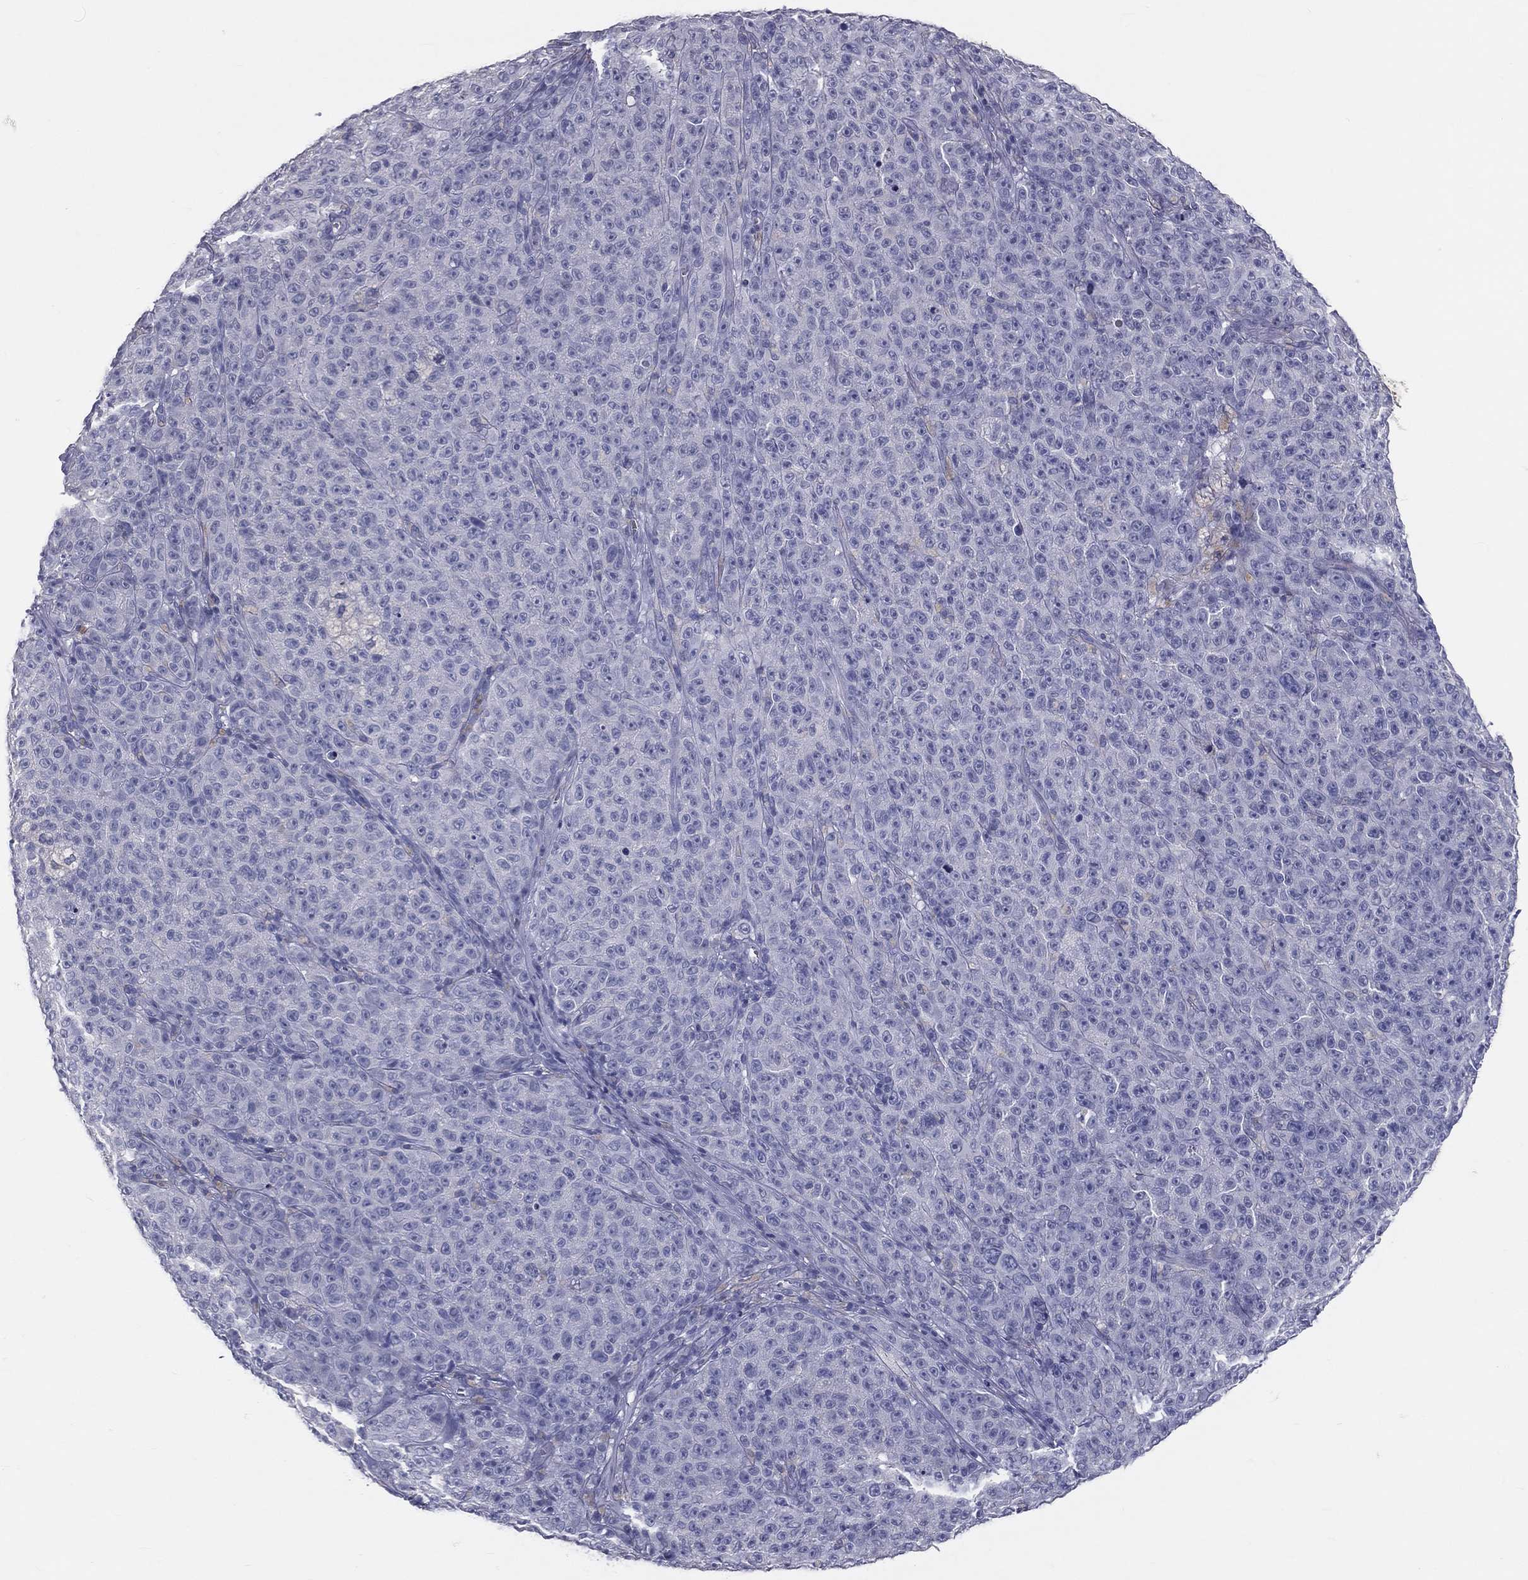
{"staining": {"intensity": "negative", "quantity": "none", "location": "none"}, "tissue": "melanoma", "cell_type": "Tumor cells", "image_type": "cancer", "snomed": [{"axis": "morphology", "description": "Malignant melanoma, NOS"}, {"axis": "topography", "description": "Skin"}], "caption": "Immunohistochemistry (IHC) histopathology image of human malignant melanoma stained for a protein (brown), which displays no staining in tumor cells.", "gene": "TFPI2", "patient": {"sex": "female", "age": 82}}